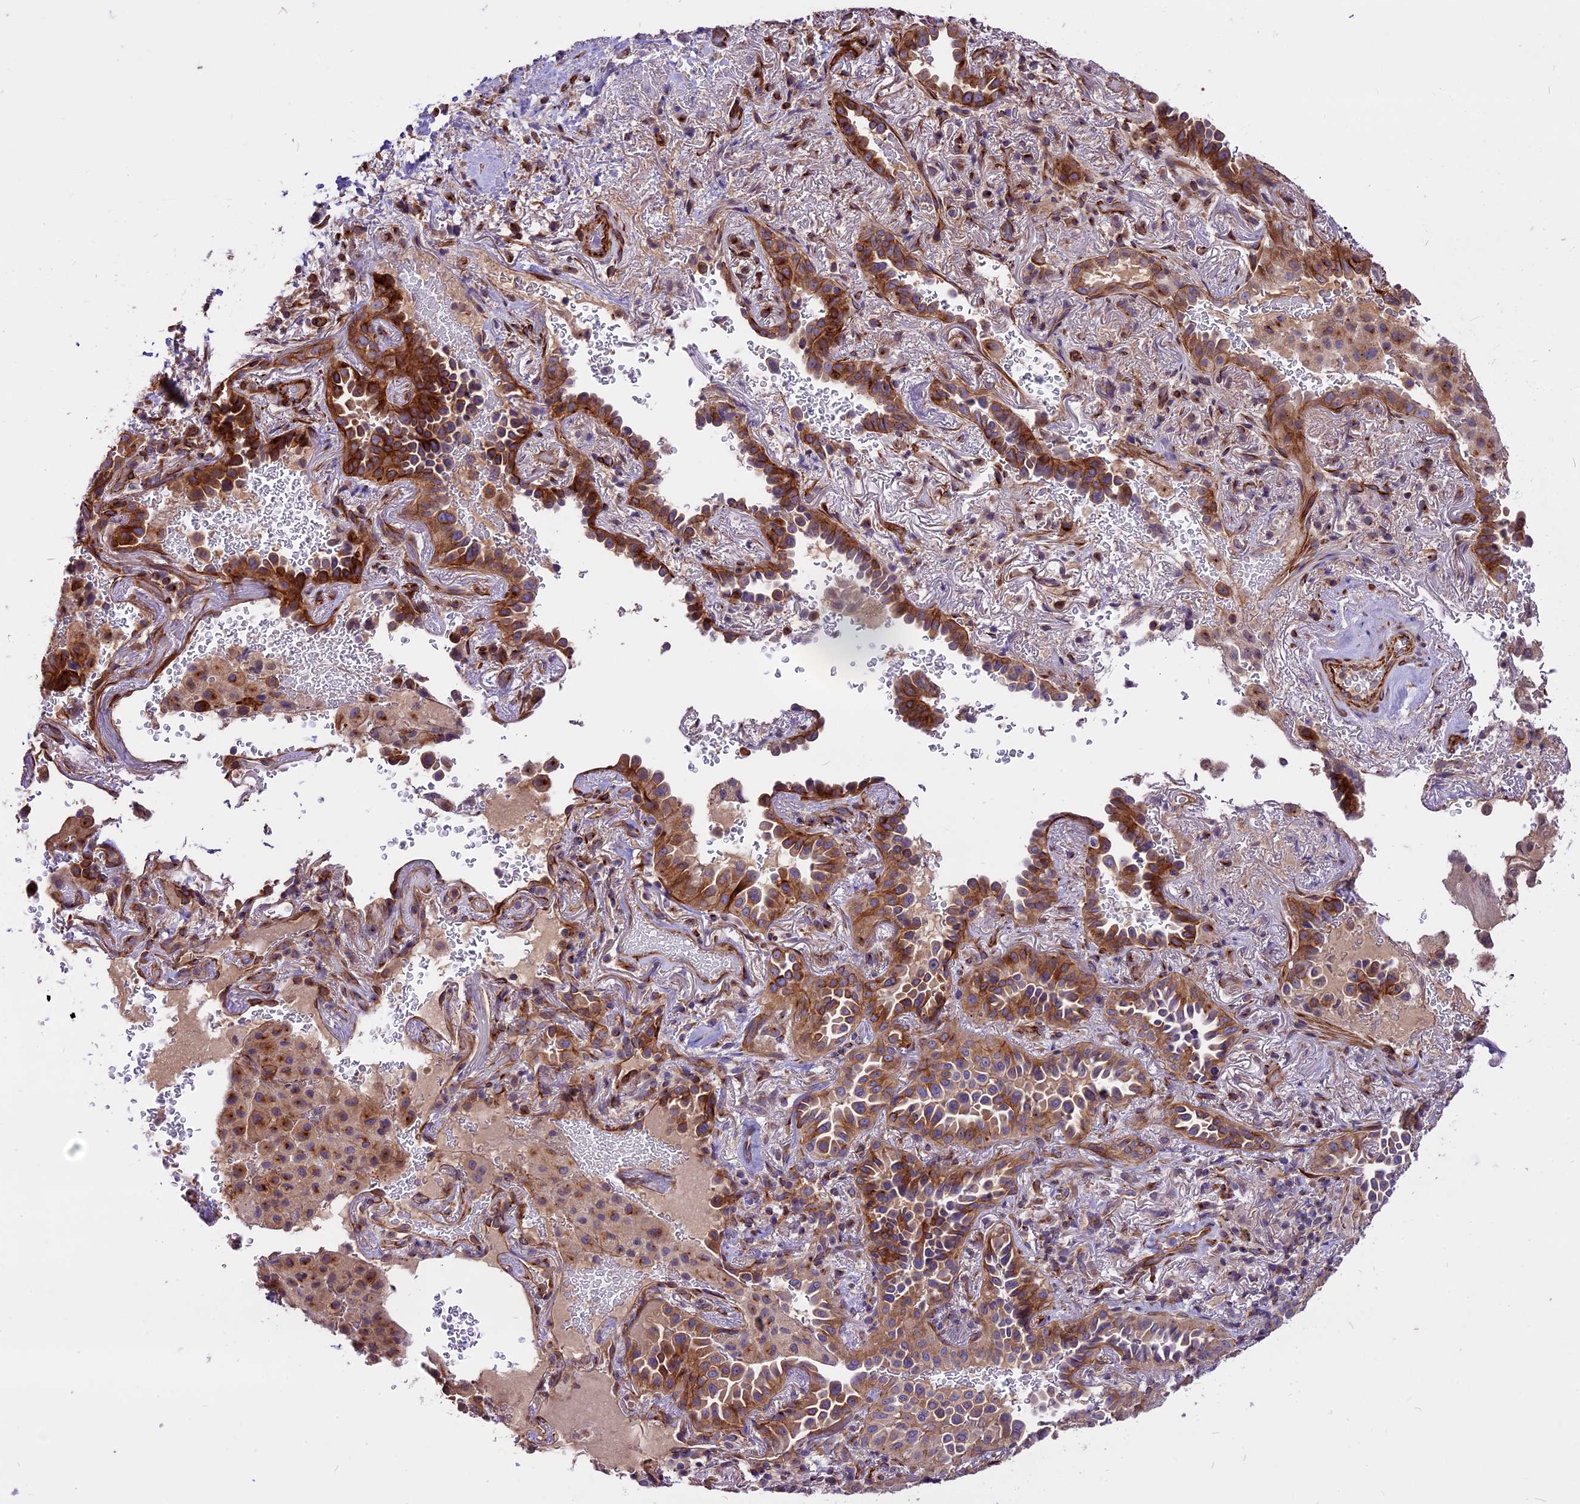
{"staining": {"intensity": "strong", "quantity": ">75%", "location": "cytoplasmic/membranous"}, "tissue": "lung cancer", "cell_type": "Tumor cells", "image_type": "cancer", "snomed": [{"axis": "morphology", "description": "Adenocarcinoma, NOS"}, {"axis": "topography", "description": "Lung"}], "caption": "Immunohistochemistry histopathology image of neoplastic tissue: human lung adenocarcinoma stained using immunohistochemistry shows high levels of strong protein expression localized specifically in the cytoplasmic/membranous of tumor cells, appearing as a cytoplasmic/membranous brown color.", "gene": "ANO3", "patient": {"sex": "female", "age": 69}}